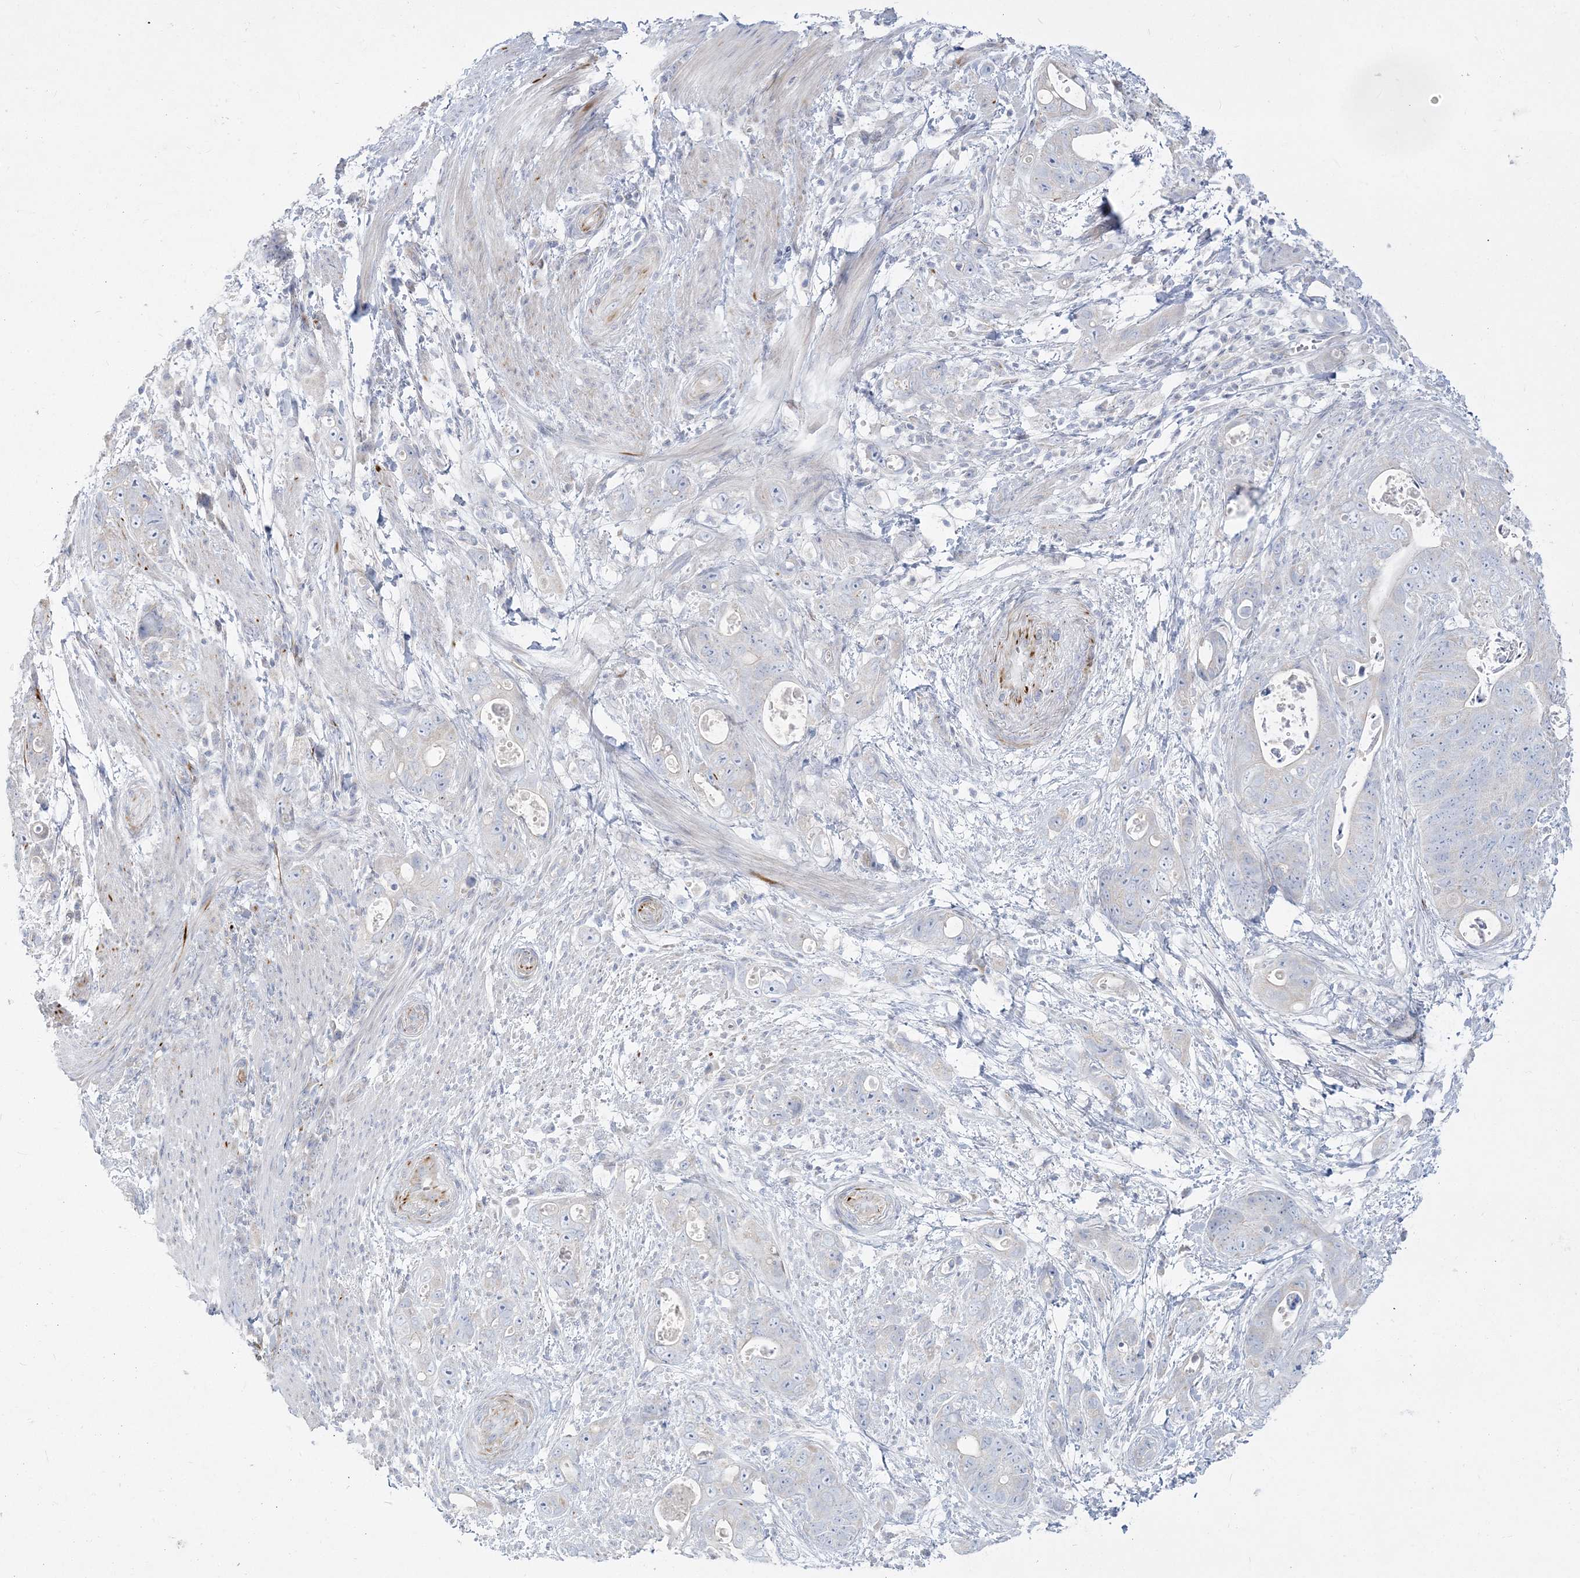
{"staining": {"intensity": "negative", "quantity": "none", "location": "none"}, "tissue": "stomach cancer", "cell_type": "Tumor cells", "image_type": "cancer", "snomed": [{"axis": "morphology", "description": "Adenocarcinoma, NOS"}, {"axis": "topography", "description": "Stomach"}], "caption": "This is an IHC histopathology image of human stomach cancer. There is no positivity in tumor cells.", "gene": "GPAT2", "patient": {"sex": "female", "age": 89}}